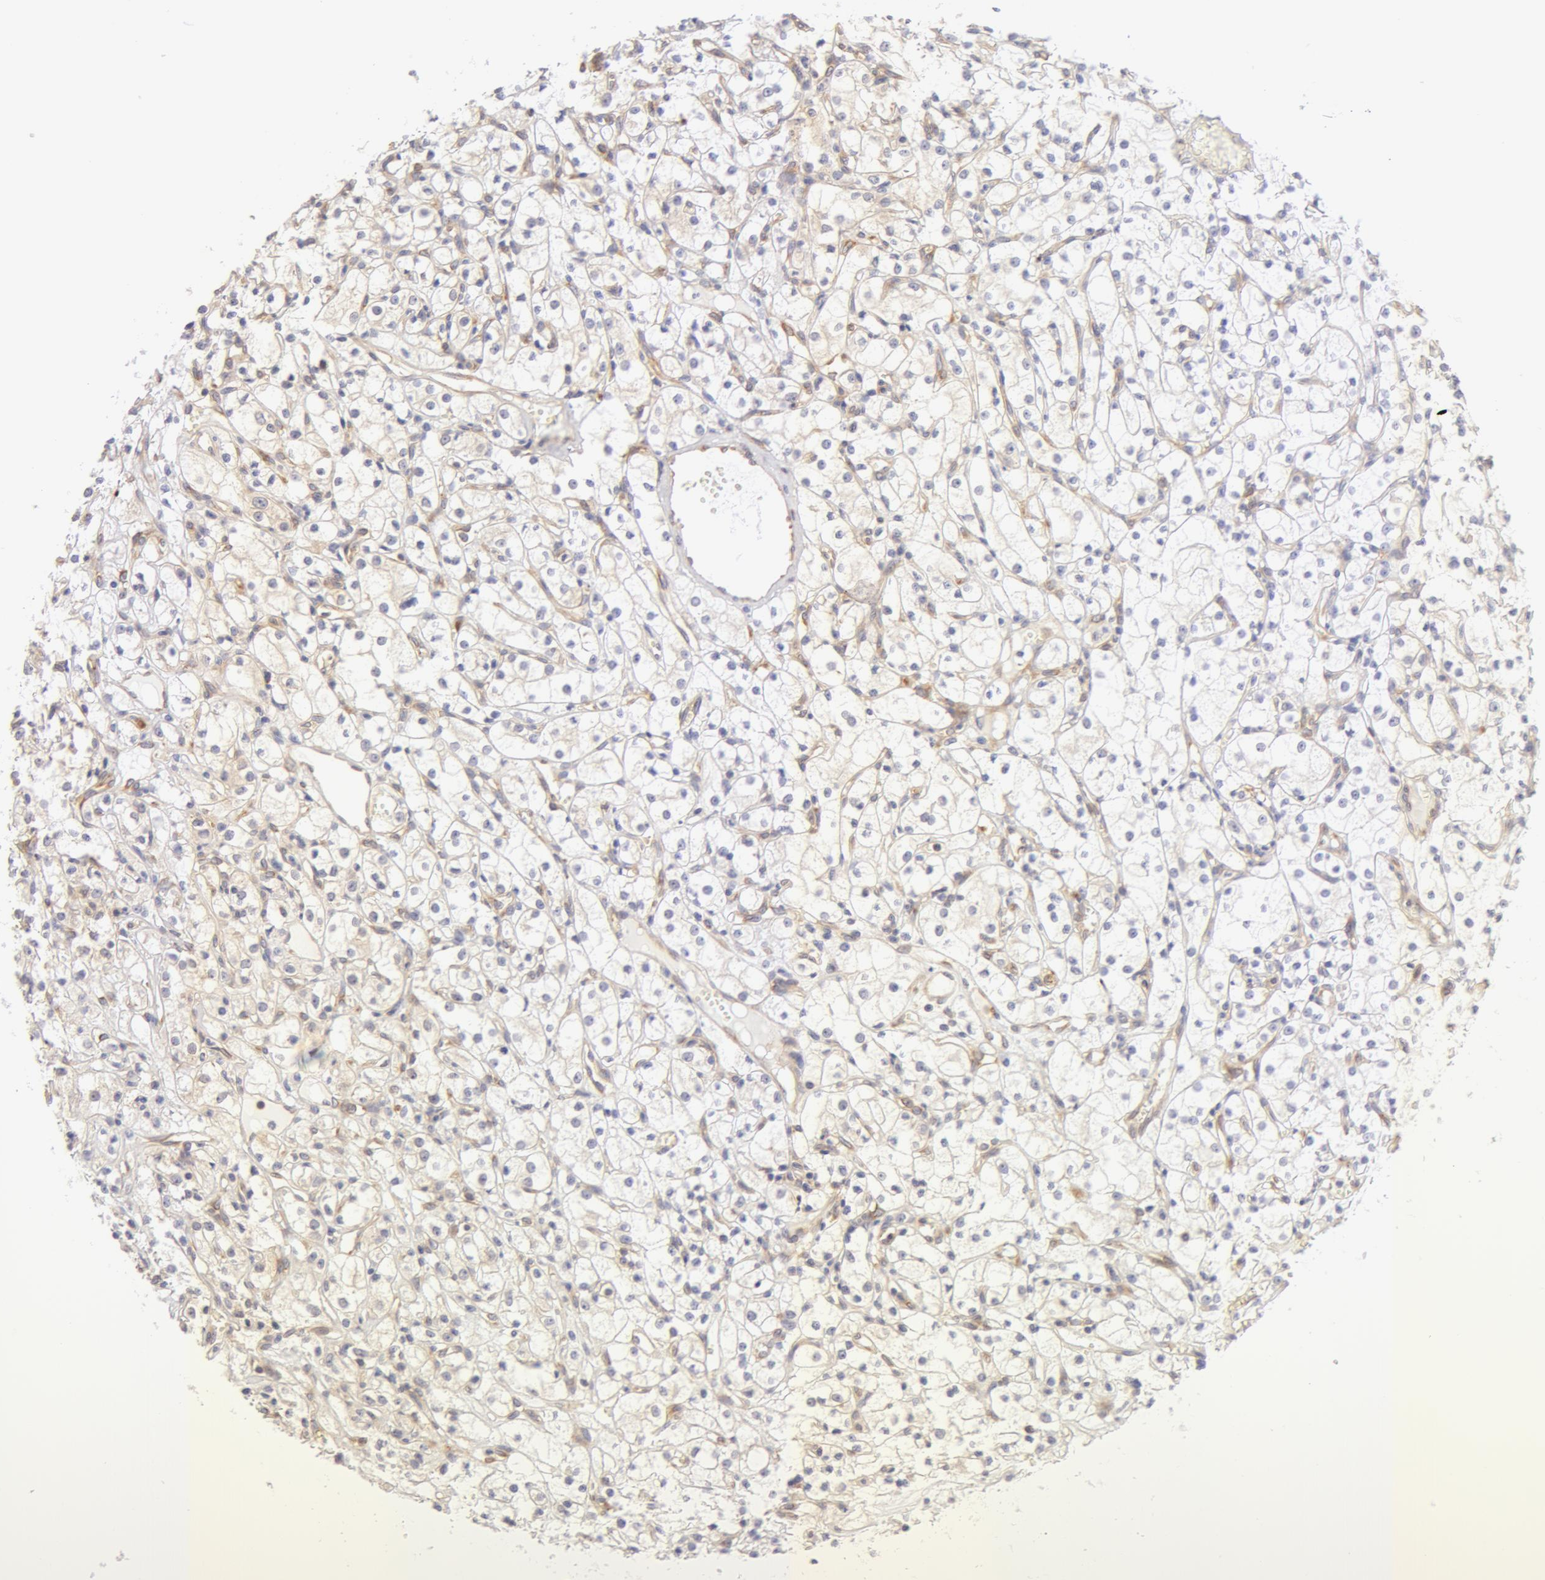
{"staining": {"intensity": "negative", "quantity": "none", "location": "none"}, "tissue": "renal cancer", "cell_type": "Tumor cells", "image_type": "cancer", "snomed": [{"axis": "morphology", "description": "Adenocarcinoma, NOS"}, {"axis": "topography", "description": "Kidney"}], "caption": "Tumor cells show no significant protein positivity in renal cancer.", "gene": "DDX3Y", "patient": {"sex": "male", "age": 61}}